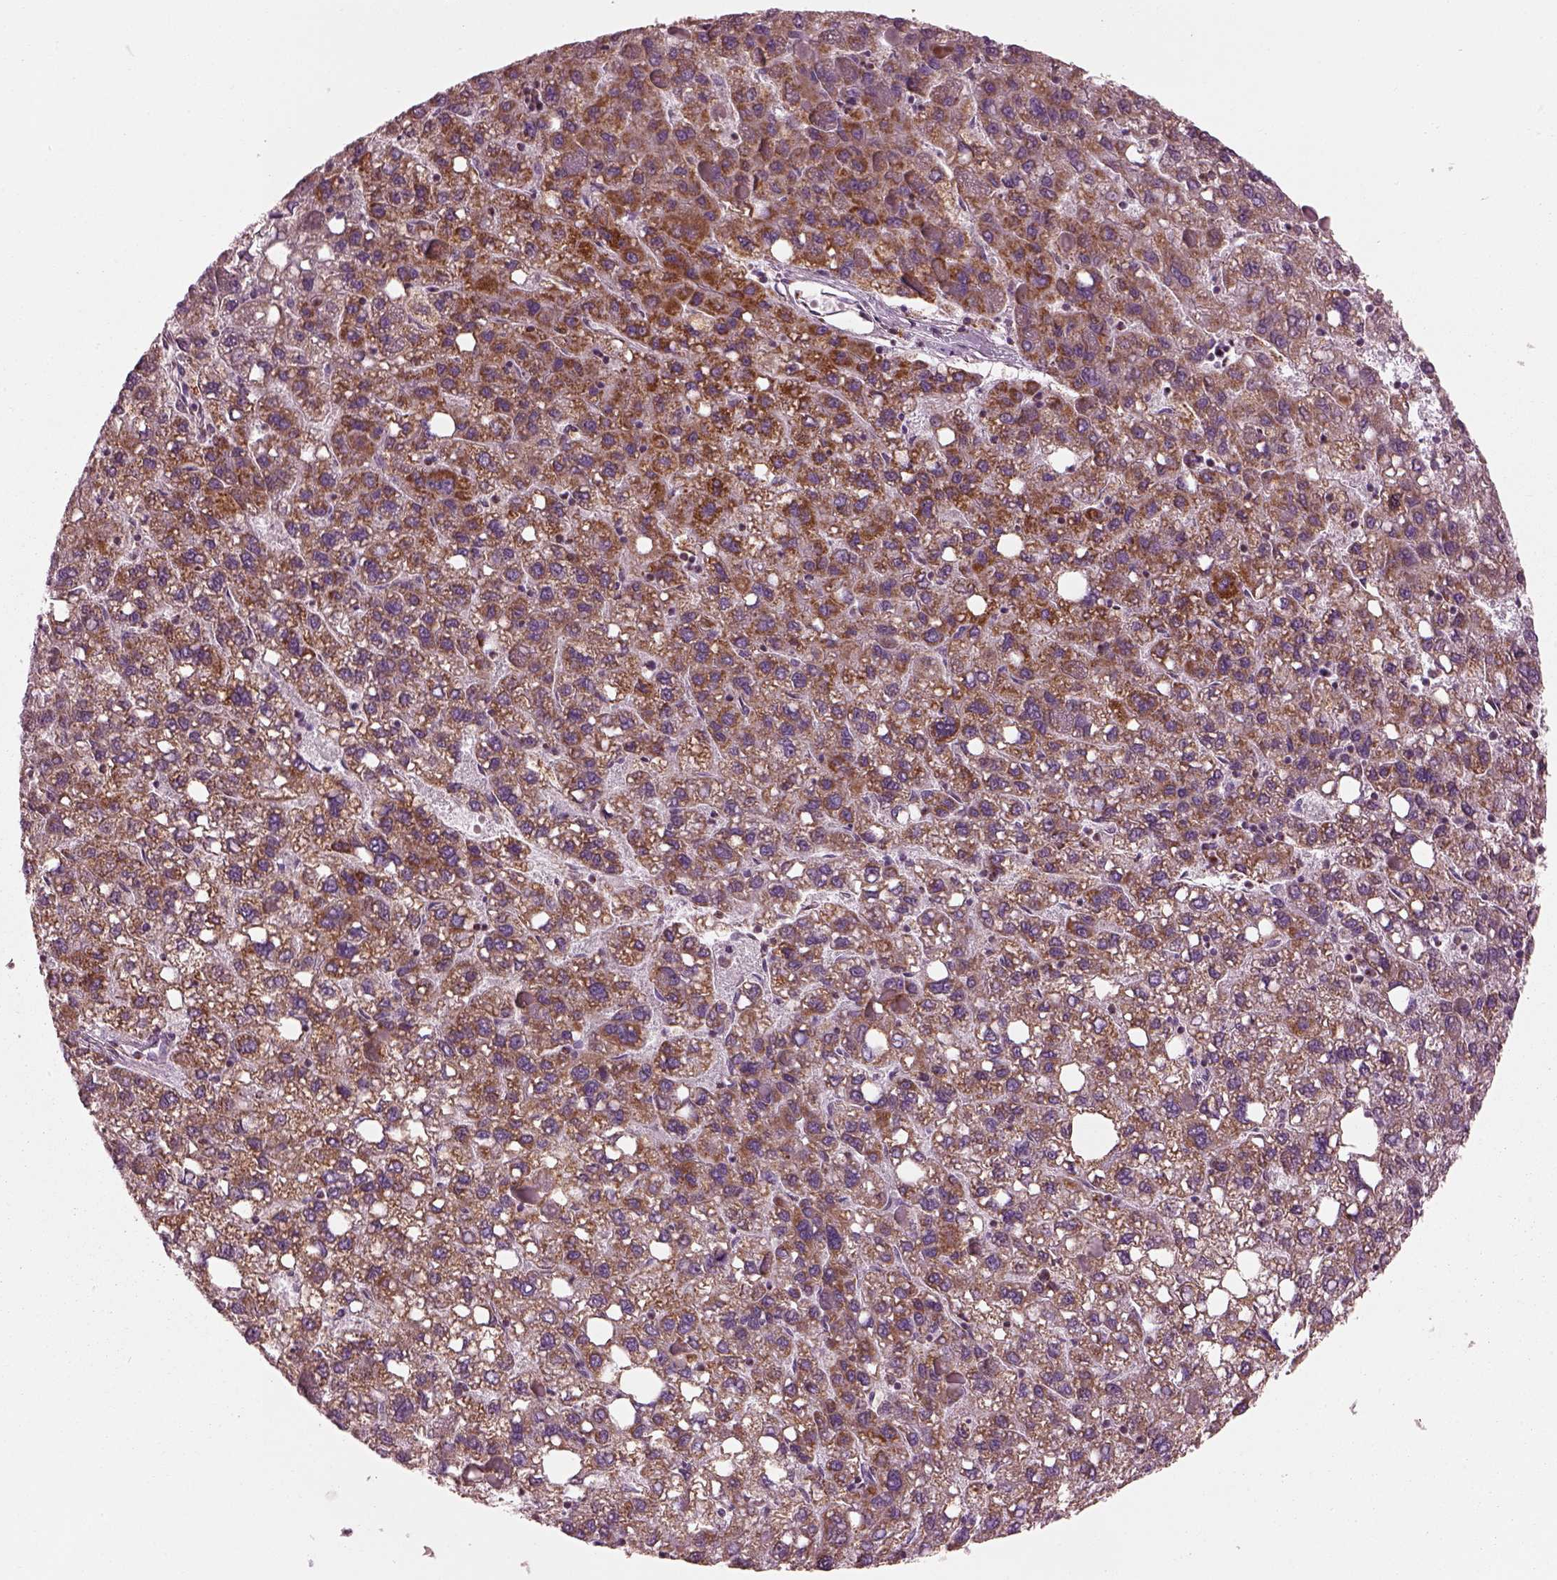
{"staining": {"intensity": "strong", "quantity": ">75%", "location": "cytoplasmic/membranous"}, "tissue": "liver cancer", "cell_type": "Tumor cells", "image_type": "cancer", "snomed": [{"axis": "morphology", "description": "Carcinoma, Hepatocellular, NOS"}, {"axis": "topography", "description": "Liver"}], "caption": "Protein staining of hepatocellular carcinoma (liver) tissue displays strong cytoplasmic/membranous positivity in about >75% of tumor cells.", "gene": "ATP5MF", "patient": {"sex": "female", "age": 82}}